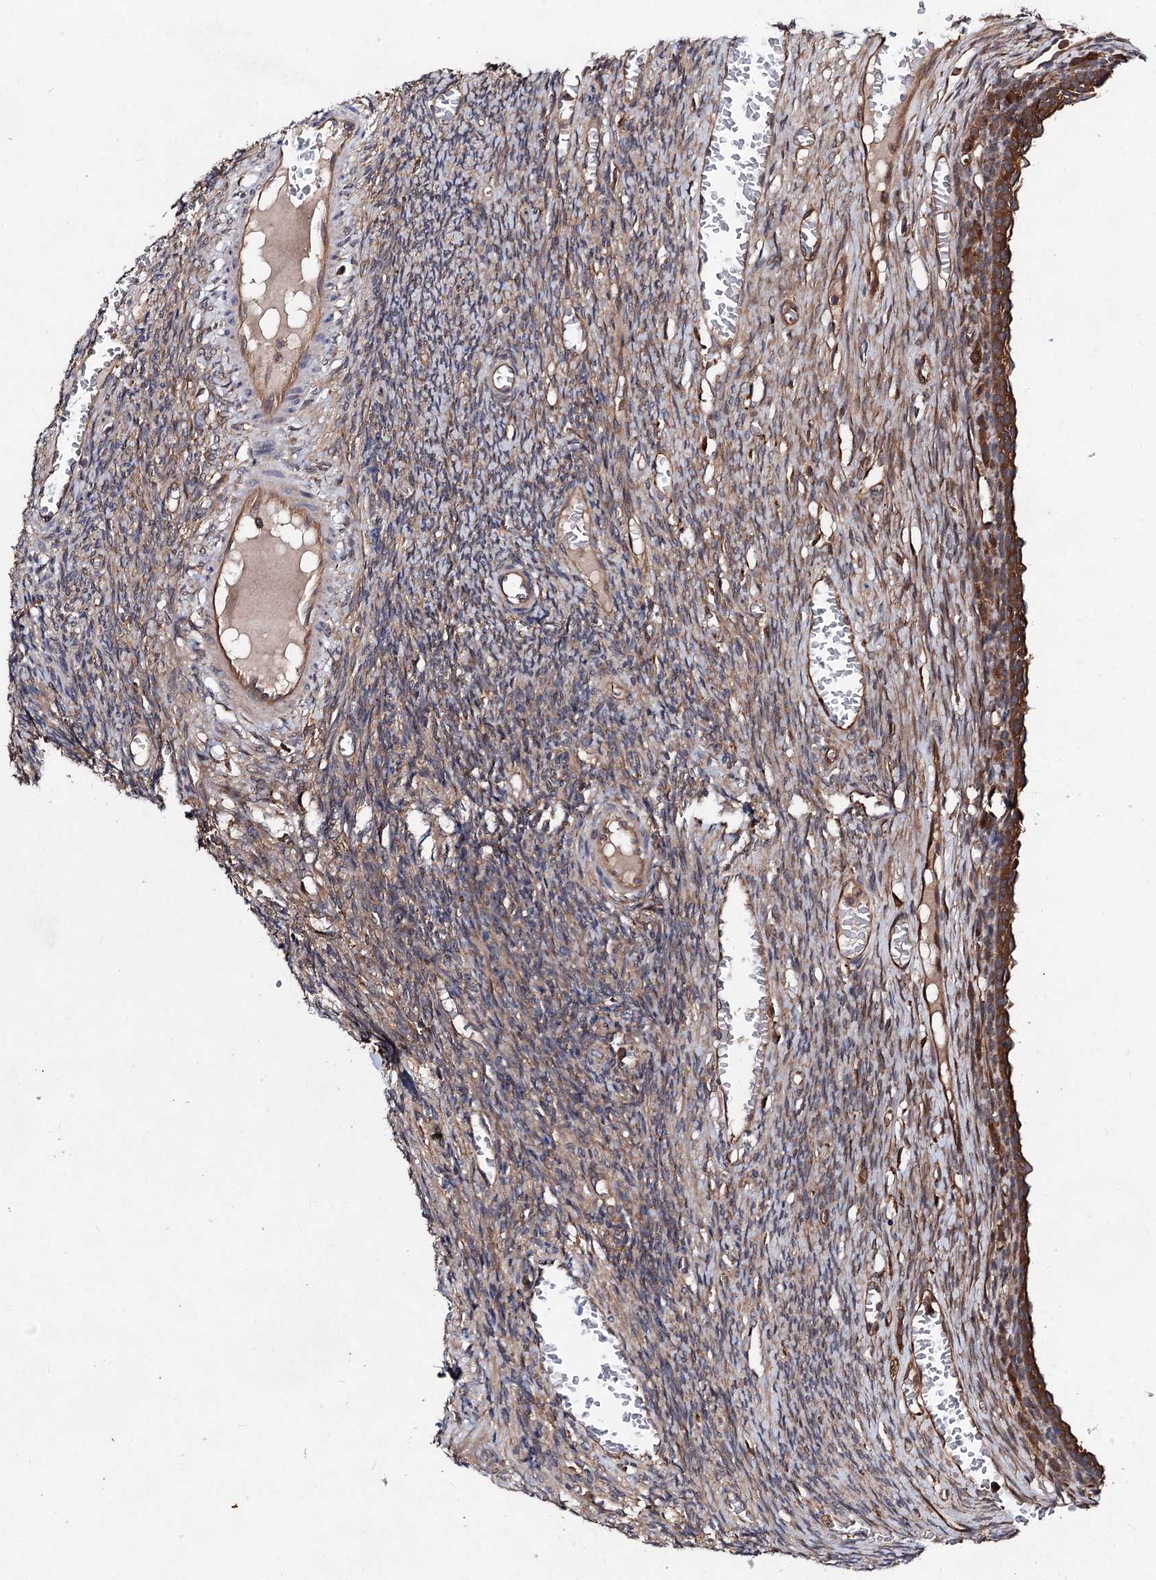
{"staining": {"intensity": "weak", "quantity": "25%-75%", "location": "cytoplasmic/membranous"}, "tissue": "ovary", "cell_type": "Ovarian stroma cells", "image_type": "normal", "snomed": [{"axis": "morphology", "description": "Normal tissue, NOS"}, {"axis": "topography", "description": "Ovary"}], "caption": "This histopathology image displays normal ovary stained with immunohistochemistry (IHC) to label a protein in brown. The cytoplasmic/membranous of ovarian stroma cells show weak positivity for the protein. Nuclei are counter-stained blue.", "gene": "VPS29", "patient": {"sex": "female", "age": 27}}